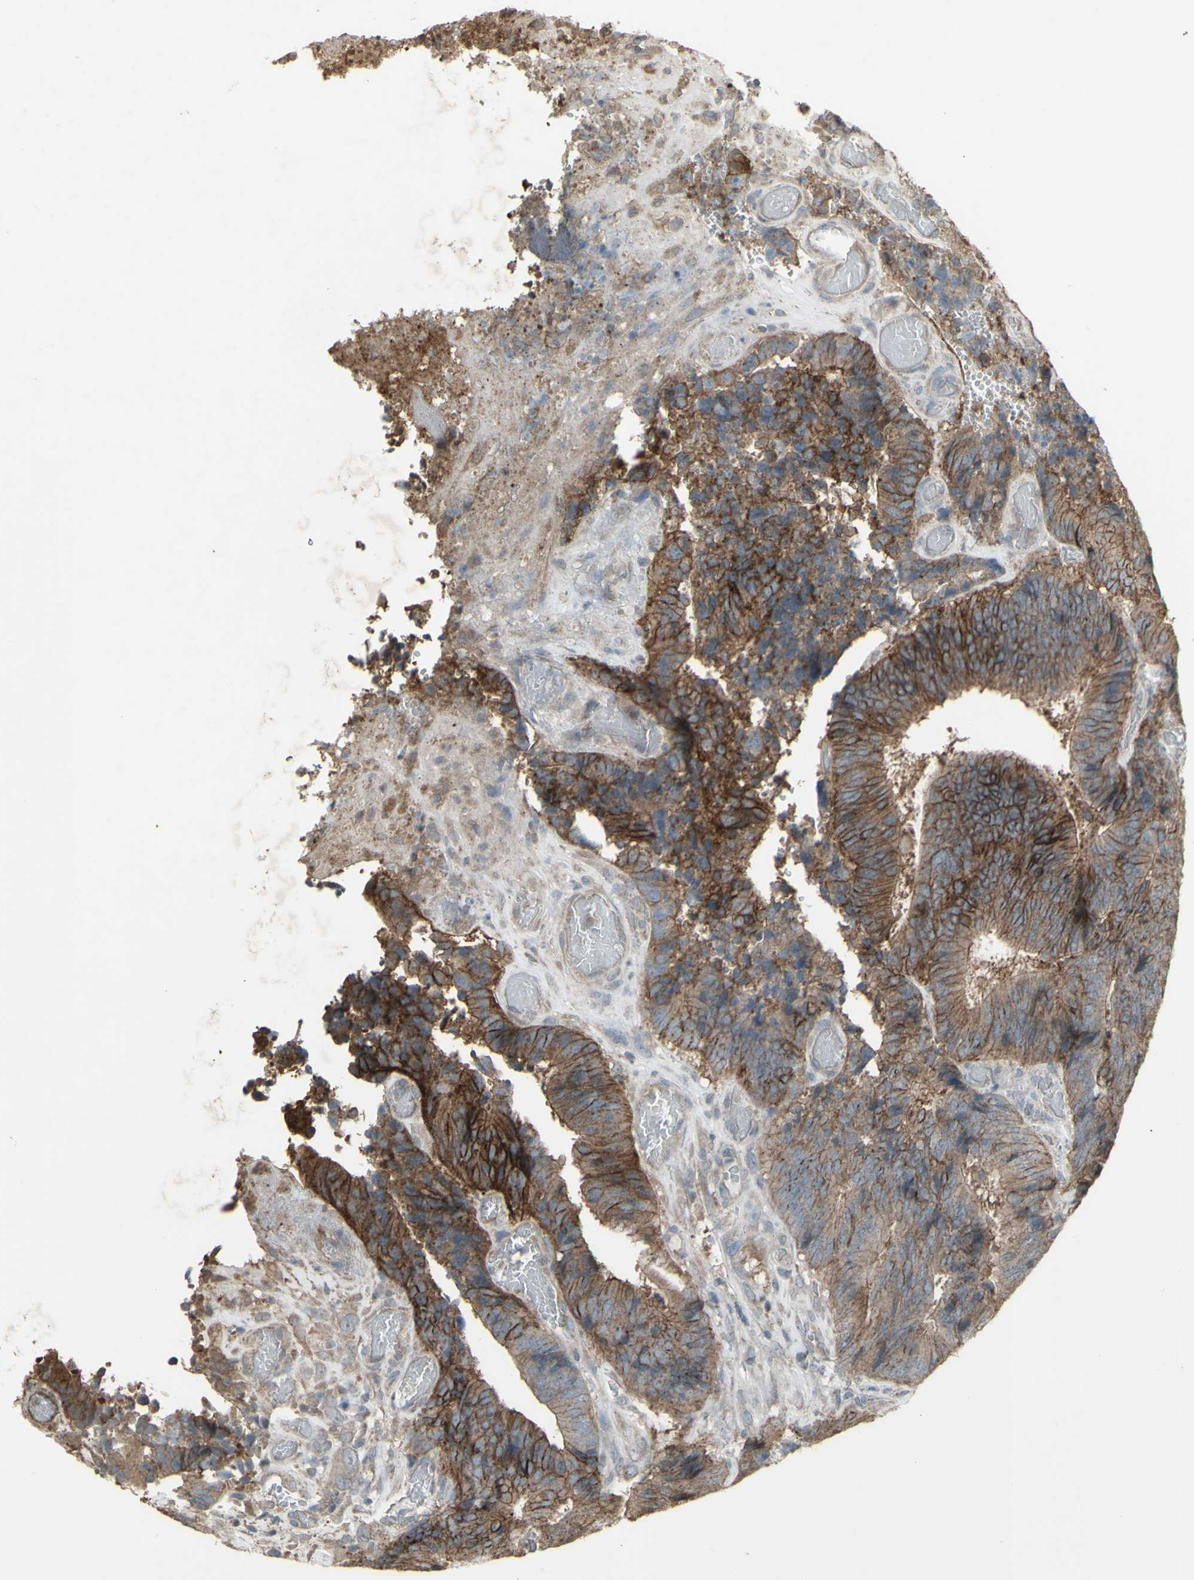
{"staining": {"intensity": "moderate", "quantity": ">75%", "location": "cytoplasmic/membranous"}, "tissue": "colorectal cancer", "cell_type": "Tumor cells", "image_type": "cancer", "snomed": [{"axis": "morphology", "description": "Adenocarcinoma, NOS"}, {"axis": "topography", "description": "Rectum"}], "caption": "This image exhibits IHC staining of human colorectal cancer (adenocarcinoma), with medium moderate cytoplasmic/membranous positivity in about >75% of tumor cells.", "gene": "FXYD3", "patient": {"sex": "male", "age": 72}}